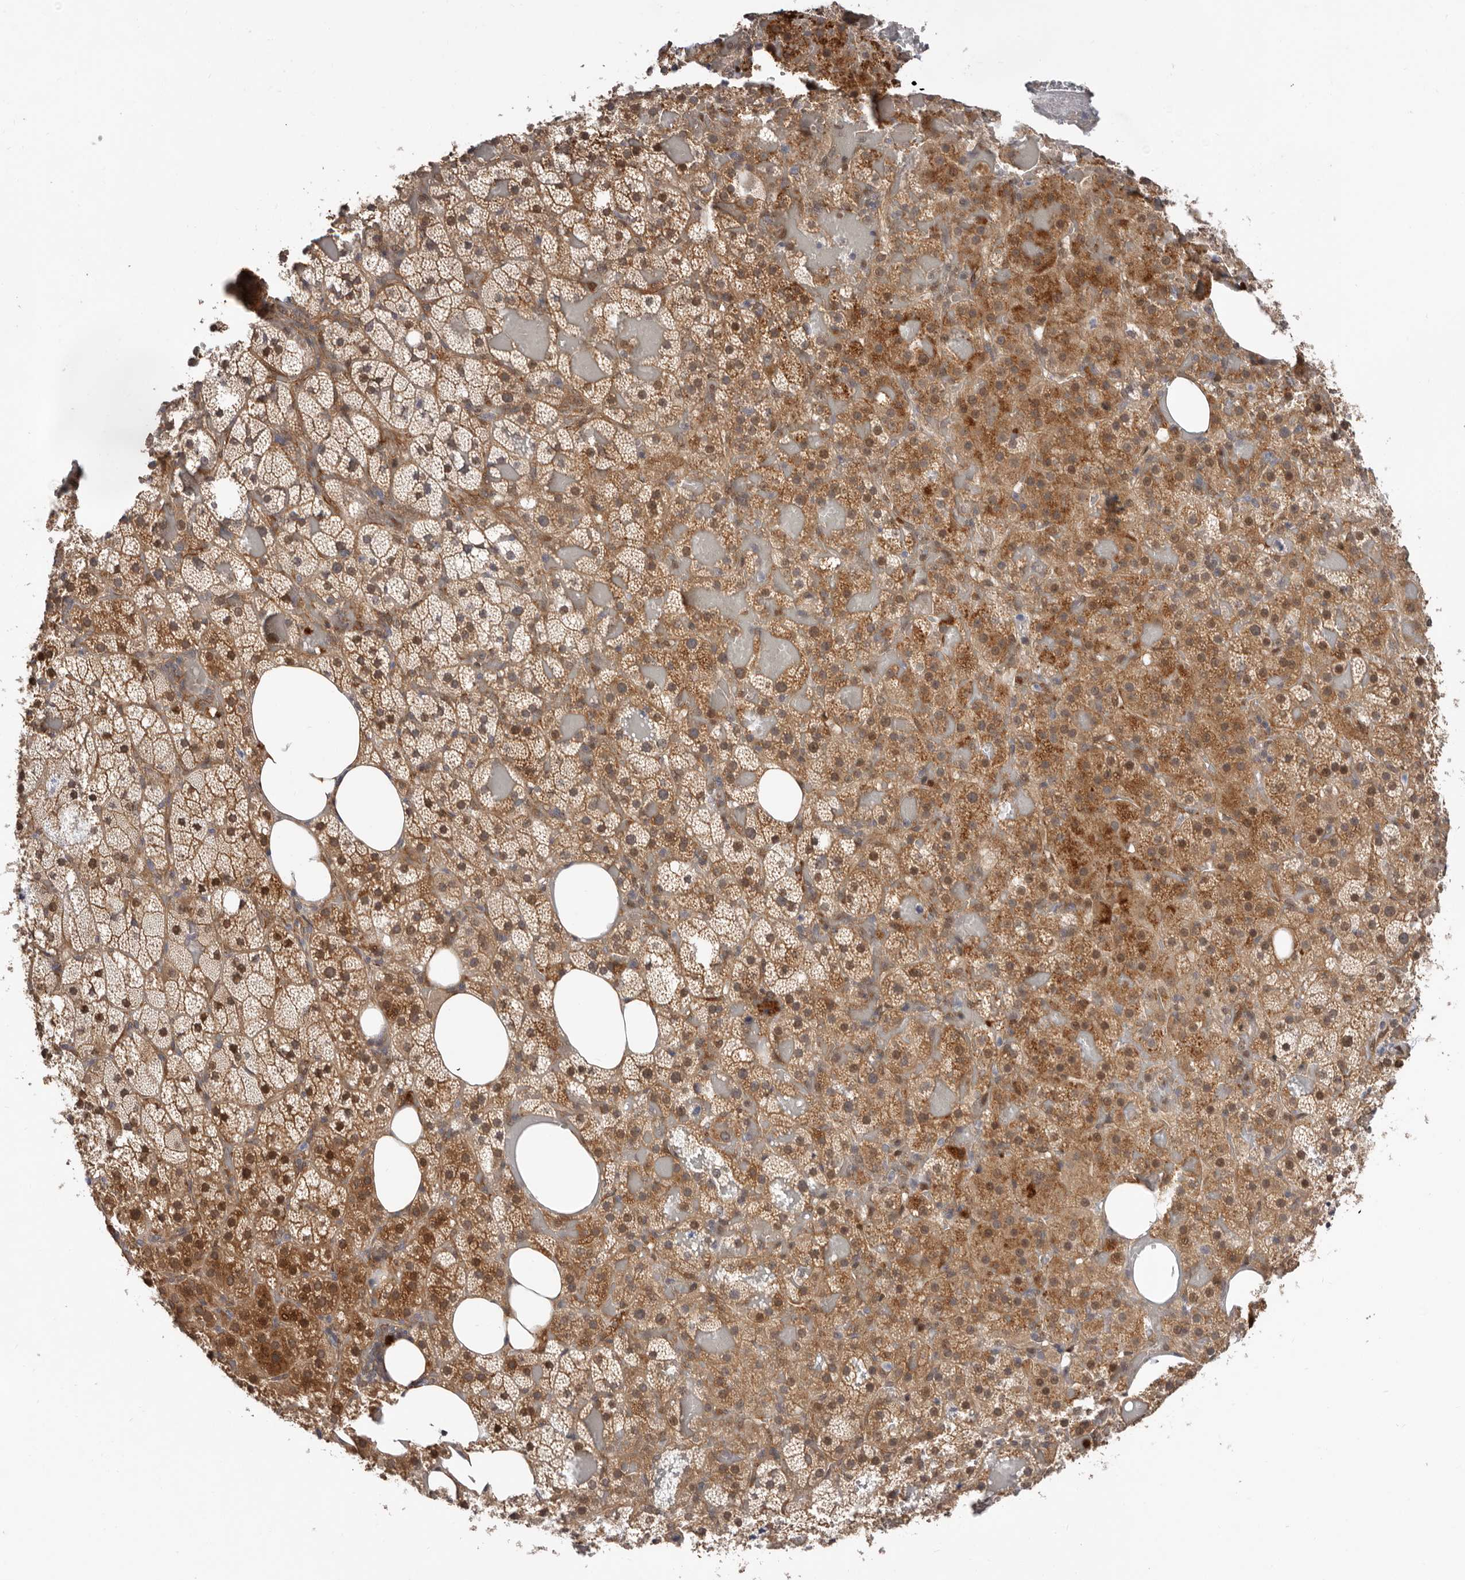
{"staining": {"intensity": "moderate", "quantity": ">75%", "location": "cytoplasmic/membranous,nuclear"}, "tissue": "adrenal gland", "cell_type": "Glandular cells", "image_type": "normal", "snomed": [{"axis": "morphology", "description": "Normal tissue, NOS"}, {"axis": "topography", "description": "Adrenal gland"}], "caption": "The micrograph displays immunohistochemical staining of benign adrenal gland. There is moderate cytoplasmic/membranous,nuclear positivity is present in approximately >75% of glandular cells. (DAB (3,3'-diaminobenzidine) IHC, brown staining for protein, blue staining for nuclei).", "gene": "SBDS", "patient": {"sex": "female", "age": 59}}